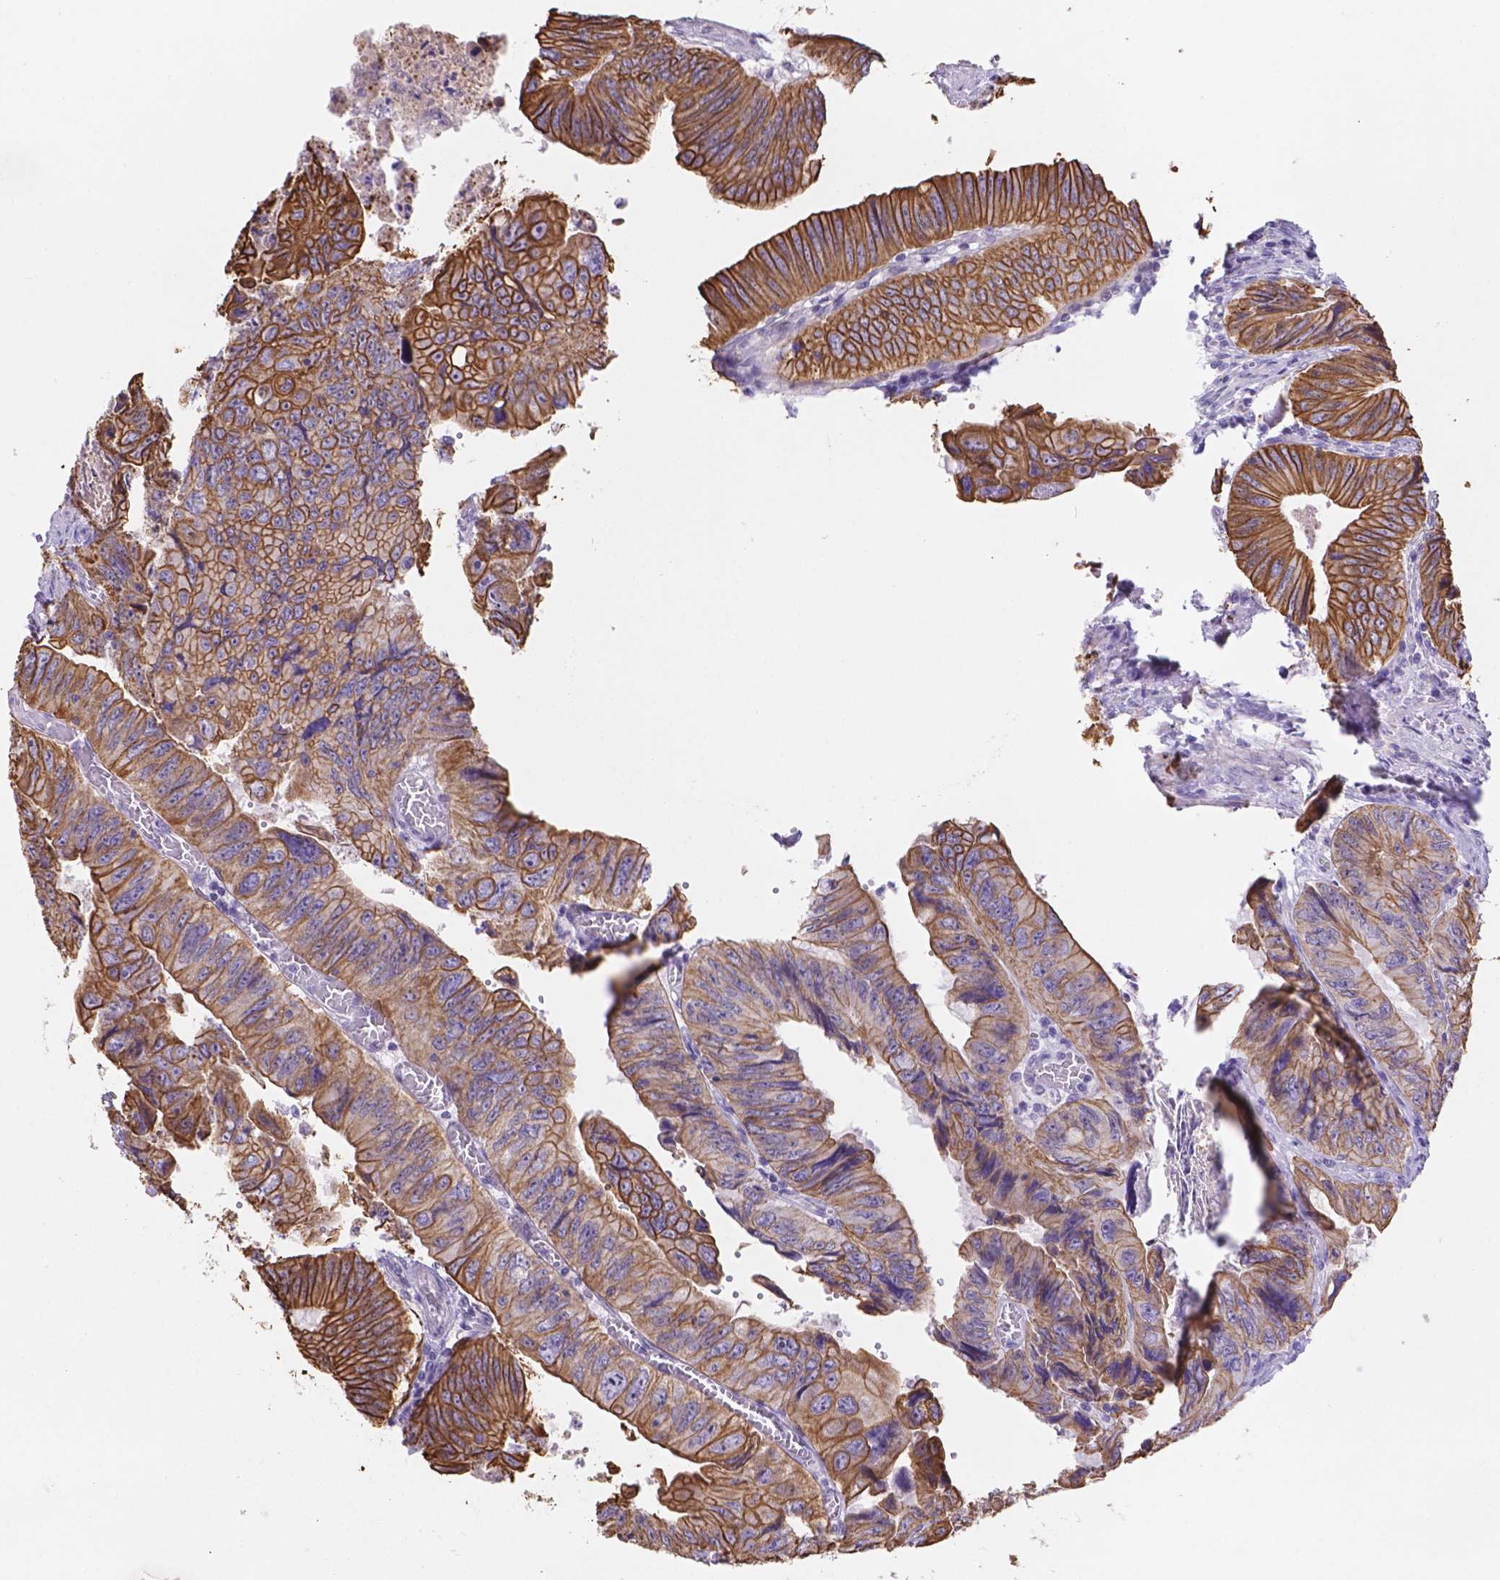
{"staining": {"intensity": "strong", "quantity": ">75%", "location": "cytoplasmic/membranous"}, "tissue": "colorectal cancer", "cell_type": "Tumor cells", "image_type": "cancer", "snomed": [{"axis": "morphology", "description": "Adenocarcinoma, NOS"}, {"axis": "topography", "description": "Colon"}], "caption": "Tumor cells show high levels of strong cytoplasmic/membranous expression in approximately >75% of cells in colorectal cancer.", "gene": "DMWD", "patient": {"sex": "female", "age": 84}}